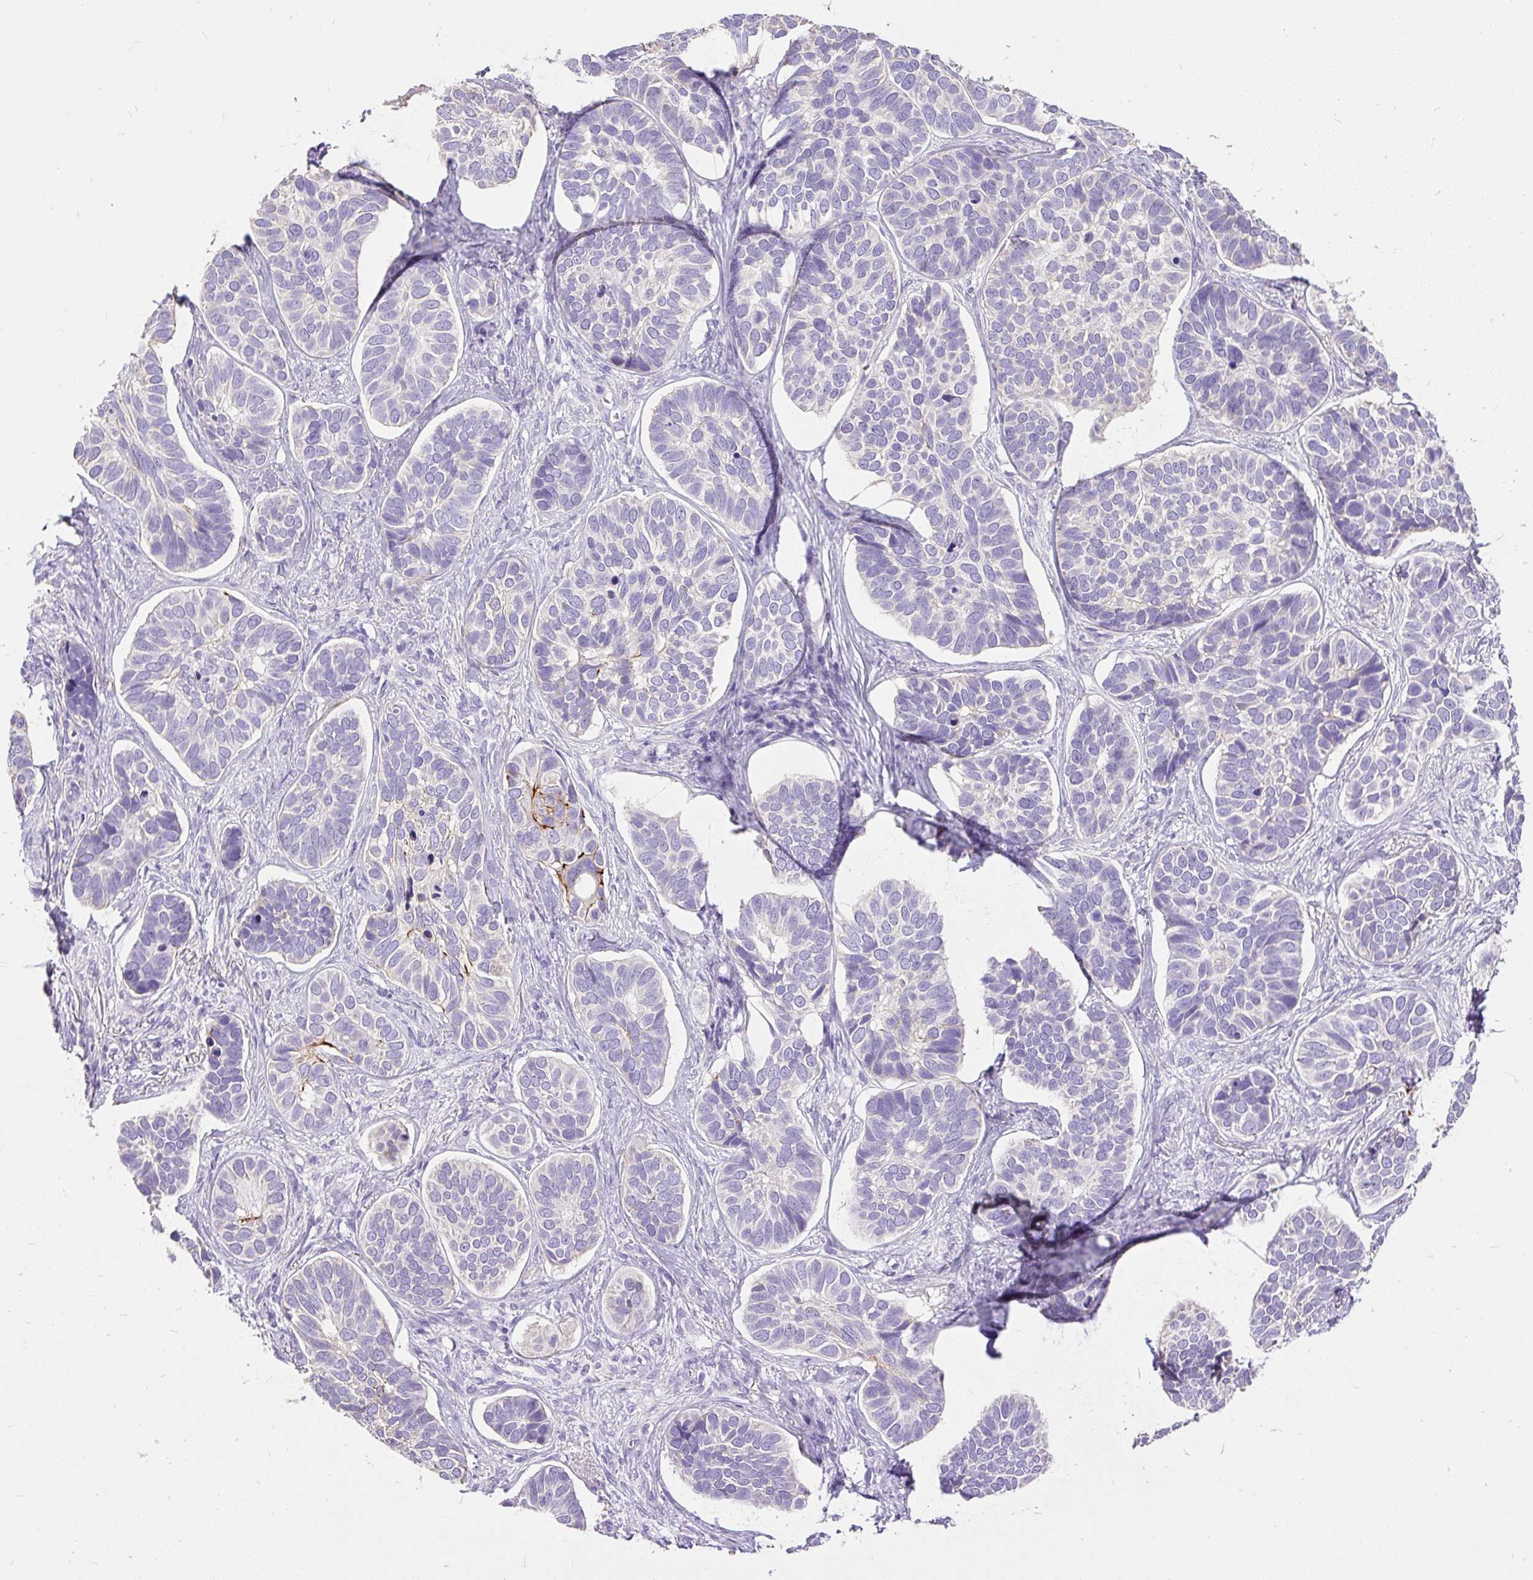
{"staining": {"intensity": "negative", "quantity": "none", "location": "none"}, "tissue": "skin cancer", "cell_type": "Tumor cells", "image_type": "cancer", "snomed": [{"axis": "morphology", "description": "Basal cell carcinoma"}, {"axis": "topography", "description": "Skin"}], "caption": "This is an immunohistochemistry micrograph of basal cell carcinoma (skin). There is no staining in tumor cells.", "gene": "GBX1", "patient": {"sex": "male", "age": 62}}